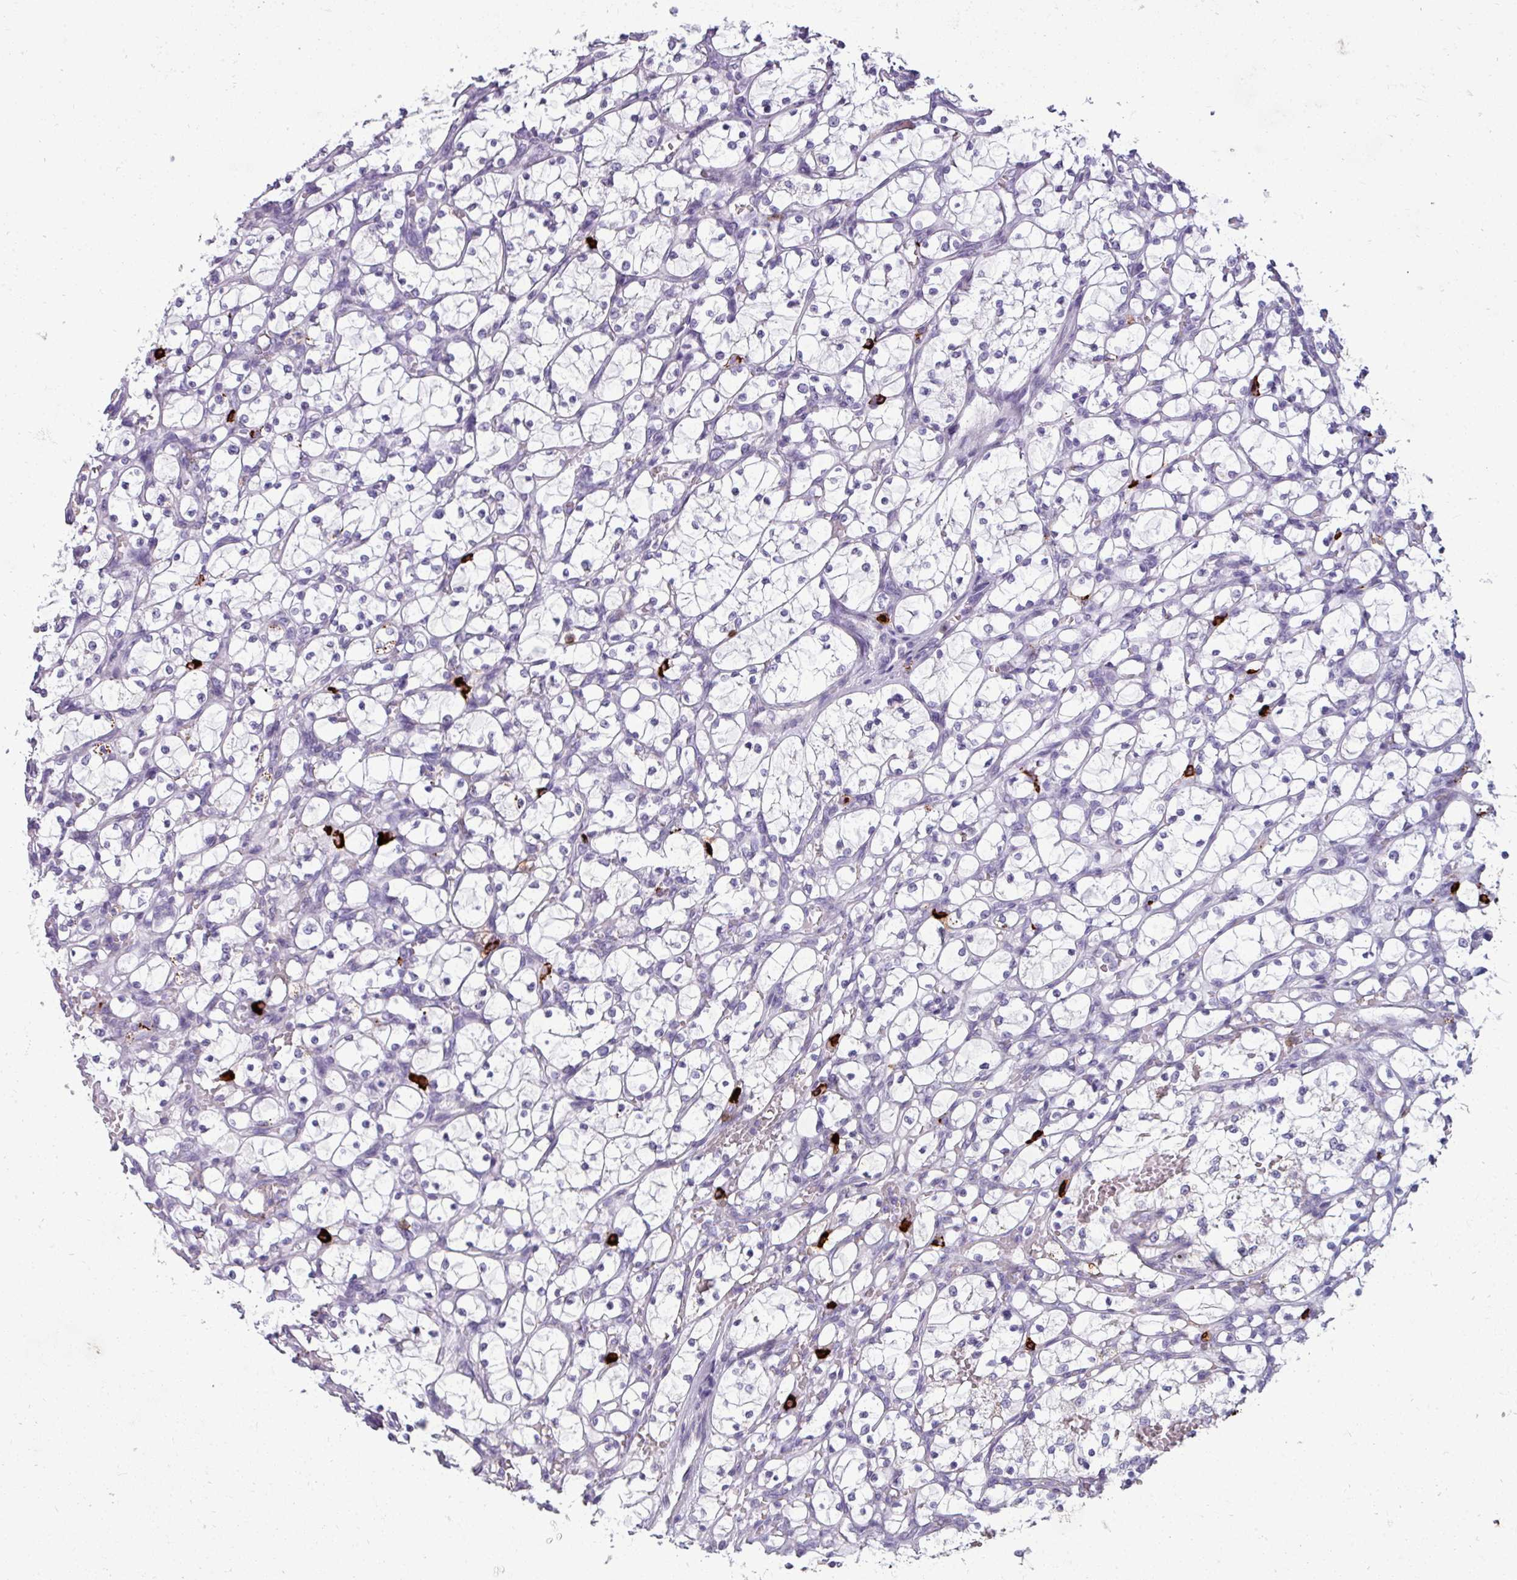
{"staining": {"intensity": "negative", "quantity": "none", "location": "none"}, "tissue": "renal cancer", "cell_type": "Tumor cells", "image_type": "cancer", "snomed": [{"axis": "morphology", "description": "Adenocarcinoma, NOS"}, {"axis": "topography", "description": "Kidney"}], "caption": "The image displays no staining of tumor cells in renal cancer (adenocarcinoma).", "gene": "TRIM39", "patient": {"sex": "female", "age": 69}}